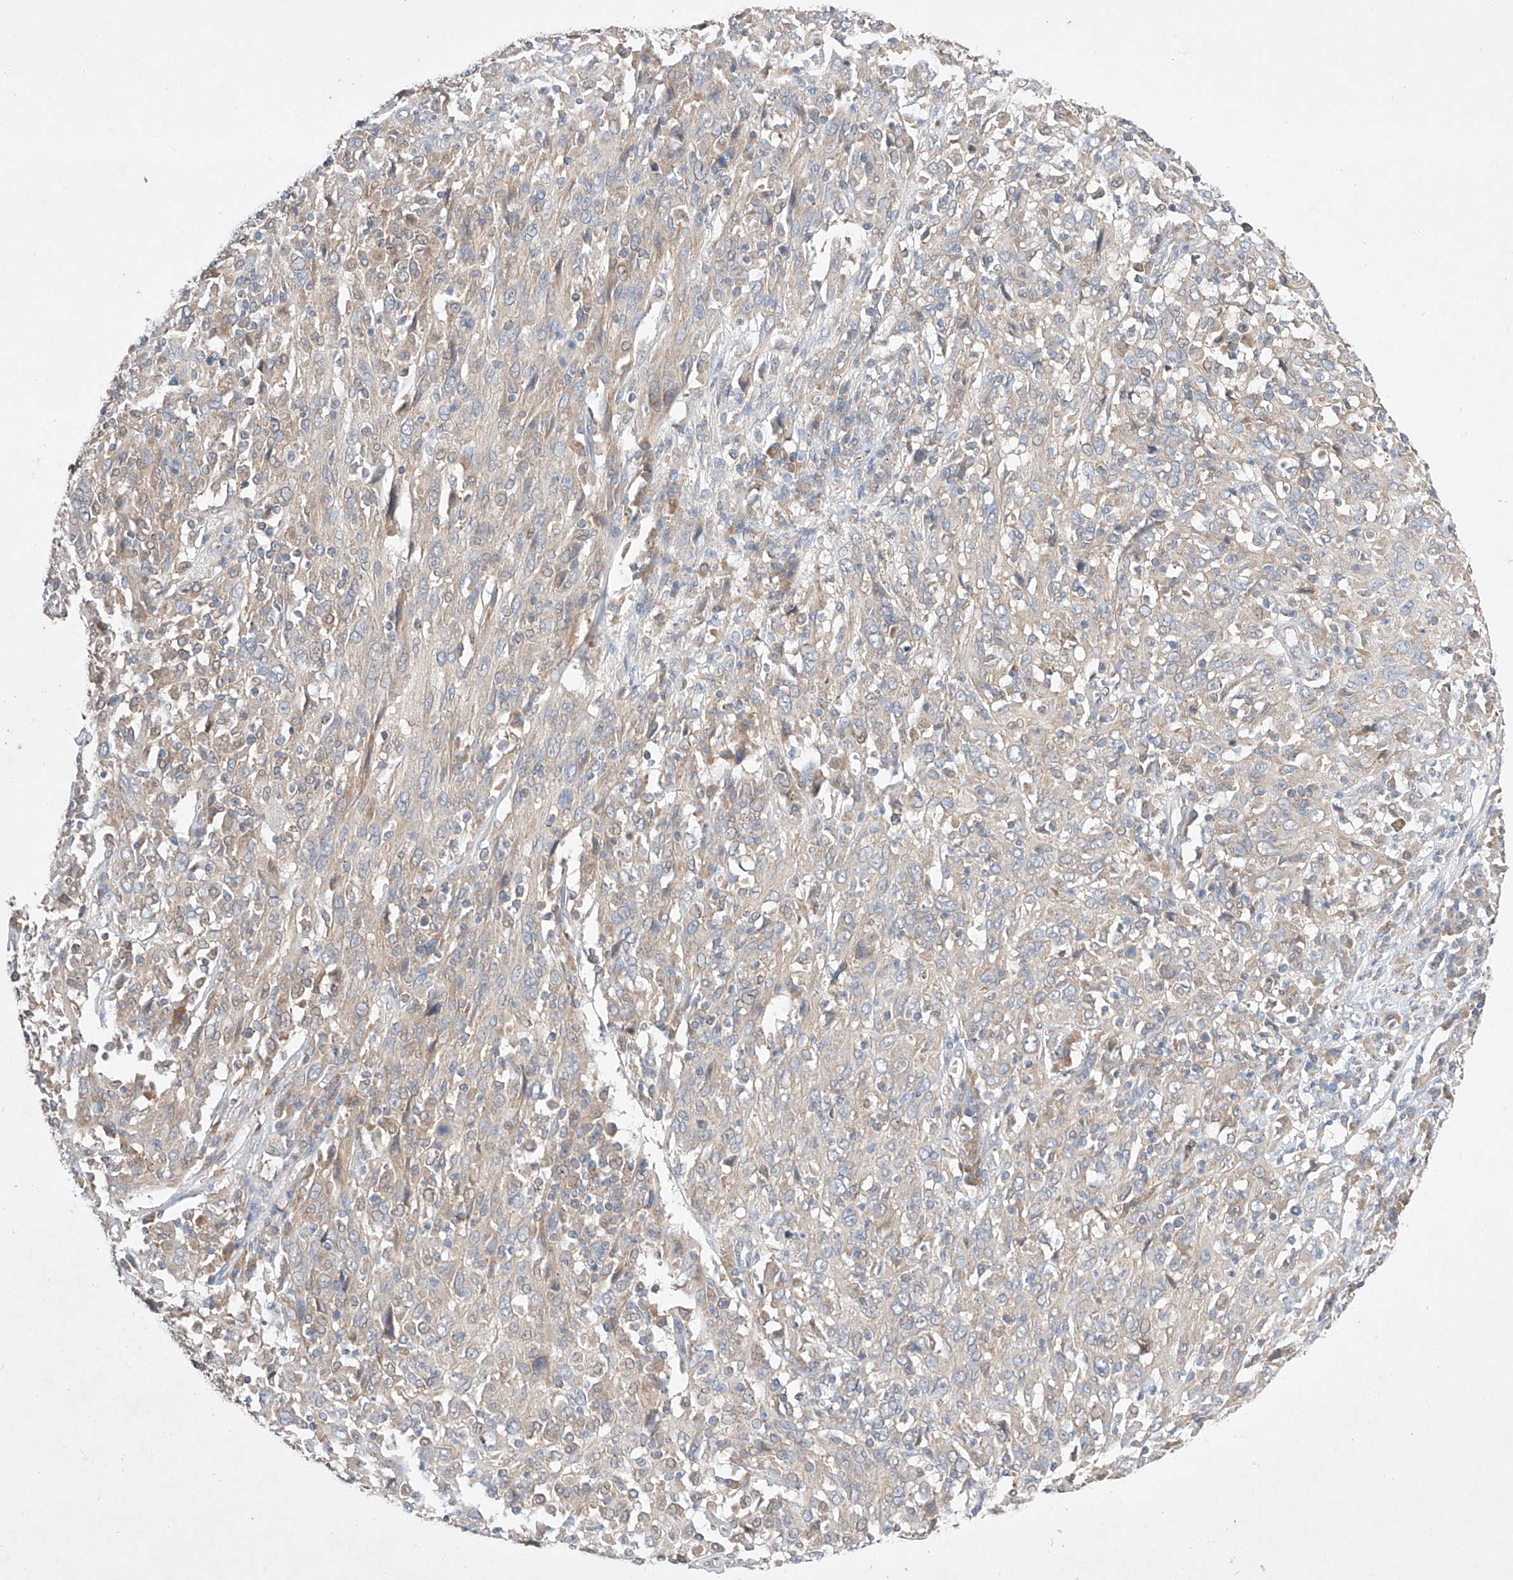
{"staining": {"intensity": "weak", "quantity": "<25%", "location": "cytoplasmic/membranous"}, "tissue": "cervical cancer", "cell_type": "Tumor cells", "image_type": "cancer", "snomed": [{"axis": "morphology", "description": "Squamous cell carcinoma, NOS"}, {"axis": "topography", "description": "Cervix"}], "caption": "Immunohistochemistry (IHC) histopathology image of neoplastic tissue: human cervical cancer stained with DAB (3,3'-diaminobenzidine) shows no significant protein positivity in tumor cells.", "gene": "C6orf118", "patient": {"sex": "female", "age": 46}}